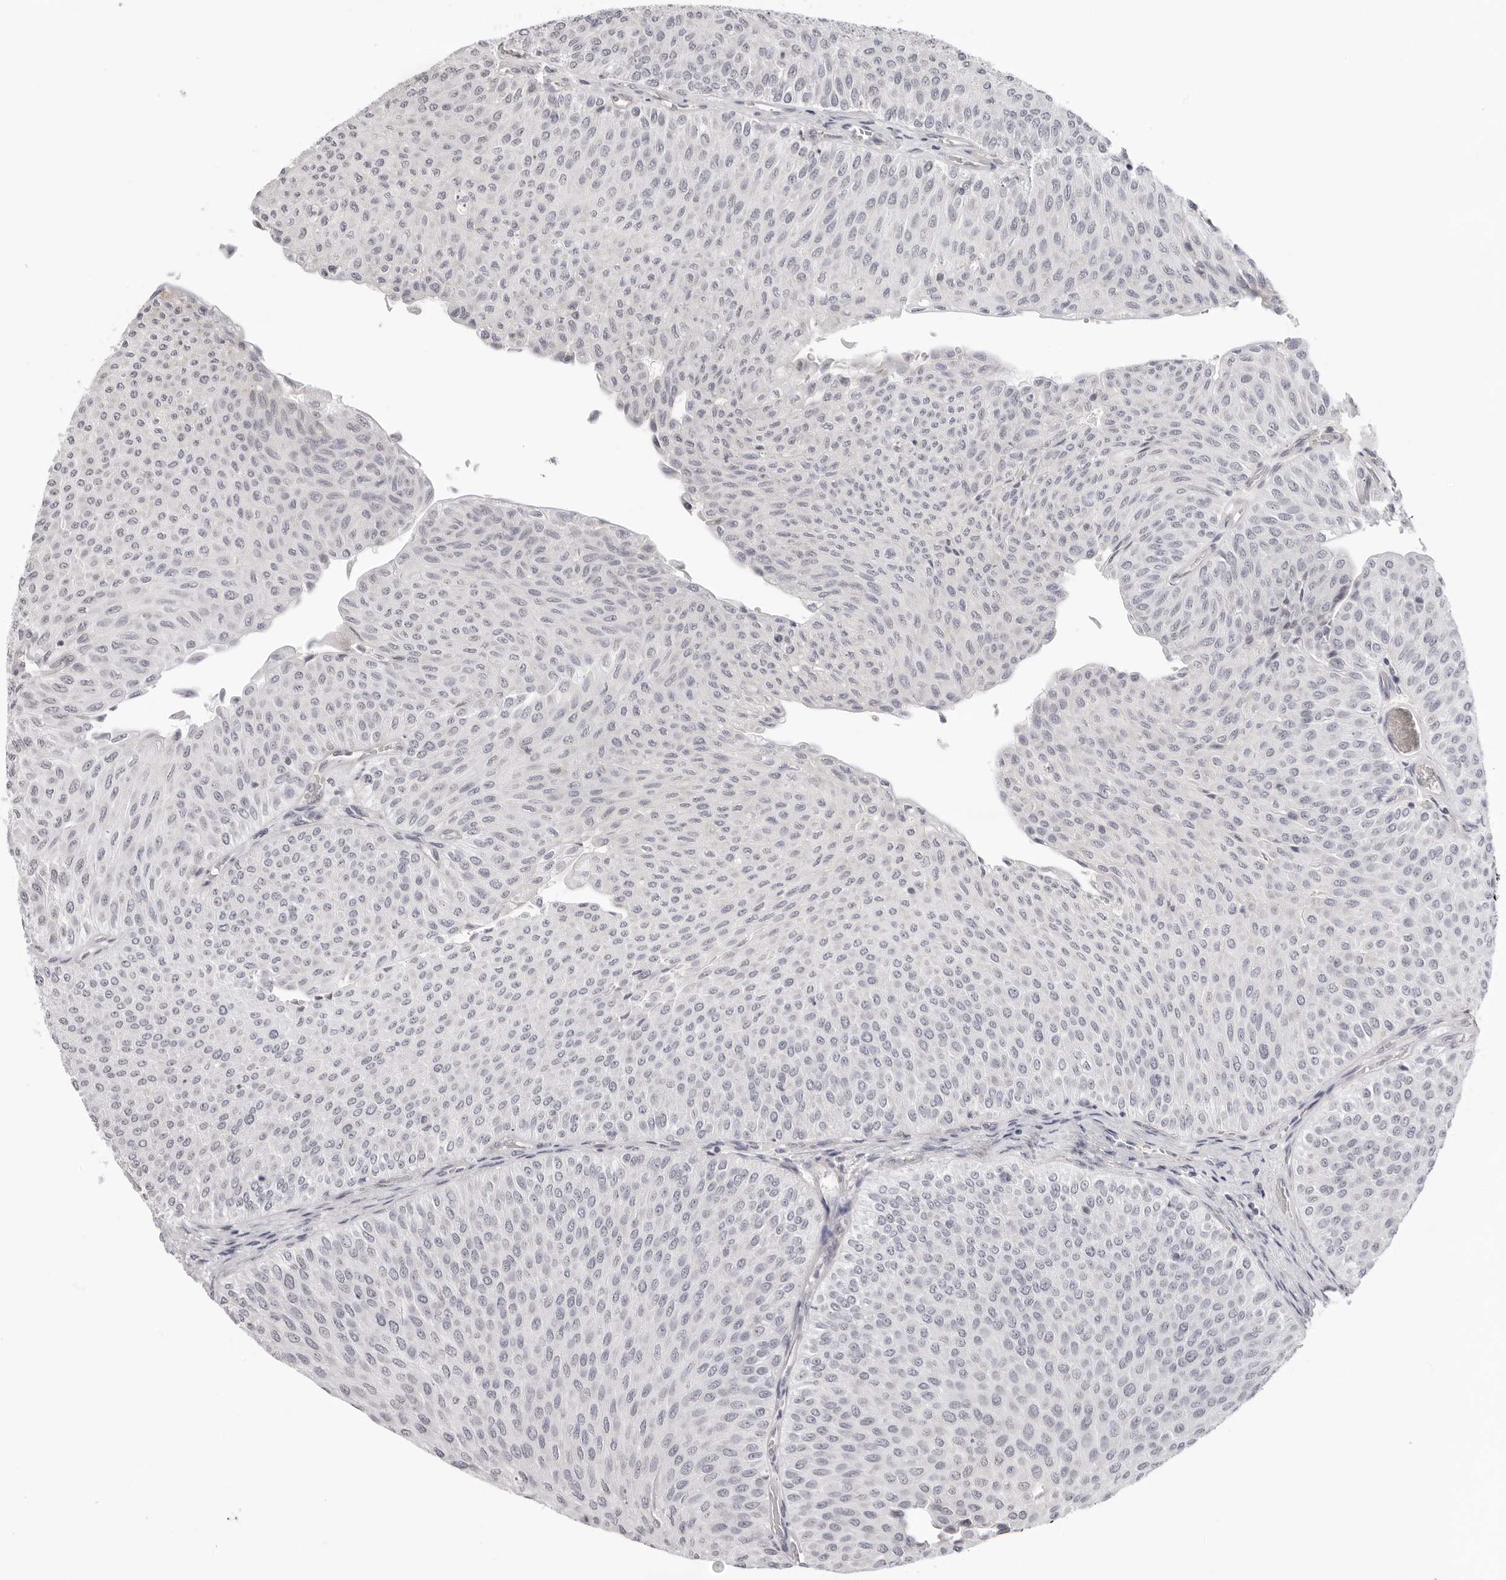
{"staining": {"intensity": "negative", "quantity": "none", "location": "none"}, "tissue": "urothelial cancer", "cell_type": "Tumor cells", "image_type": "cancer", "snomed": [{"axis": "morphology", "description": "Urothelial carcinoma, Low grade"}, {"axis": "topography", "description": "Urinary bladder"}], "caption": "An IHC micrograph of low-grade urothelial carcinoma is shown. There is no staining in tumor cells of low-grade urothelial carcinoma. (Stains: DAB (3,3'-diaminobenzidine) immunohistochemistry with hematoxylin counter stain, Microscopy: brightfield microscopy at high magnification).", "gene": "STRADB", "patient": {"sex": "male", "age": 78}}